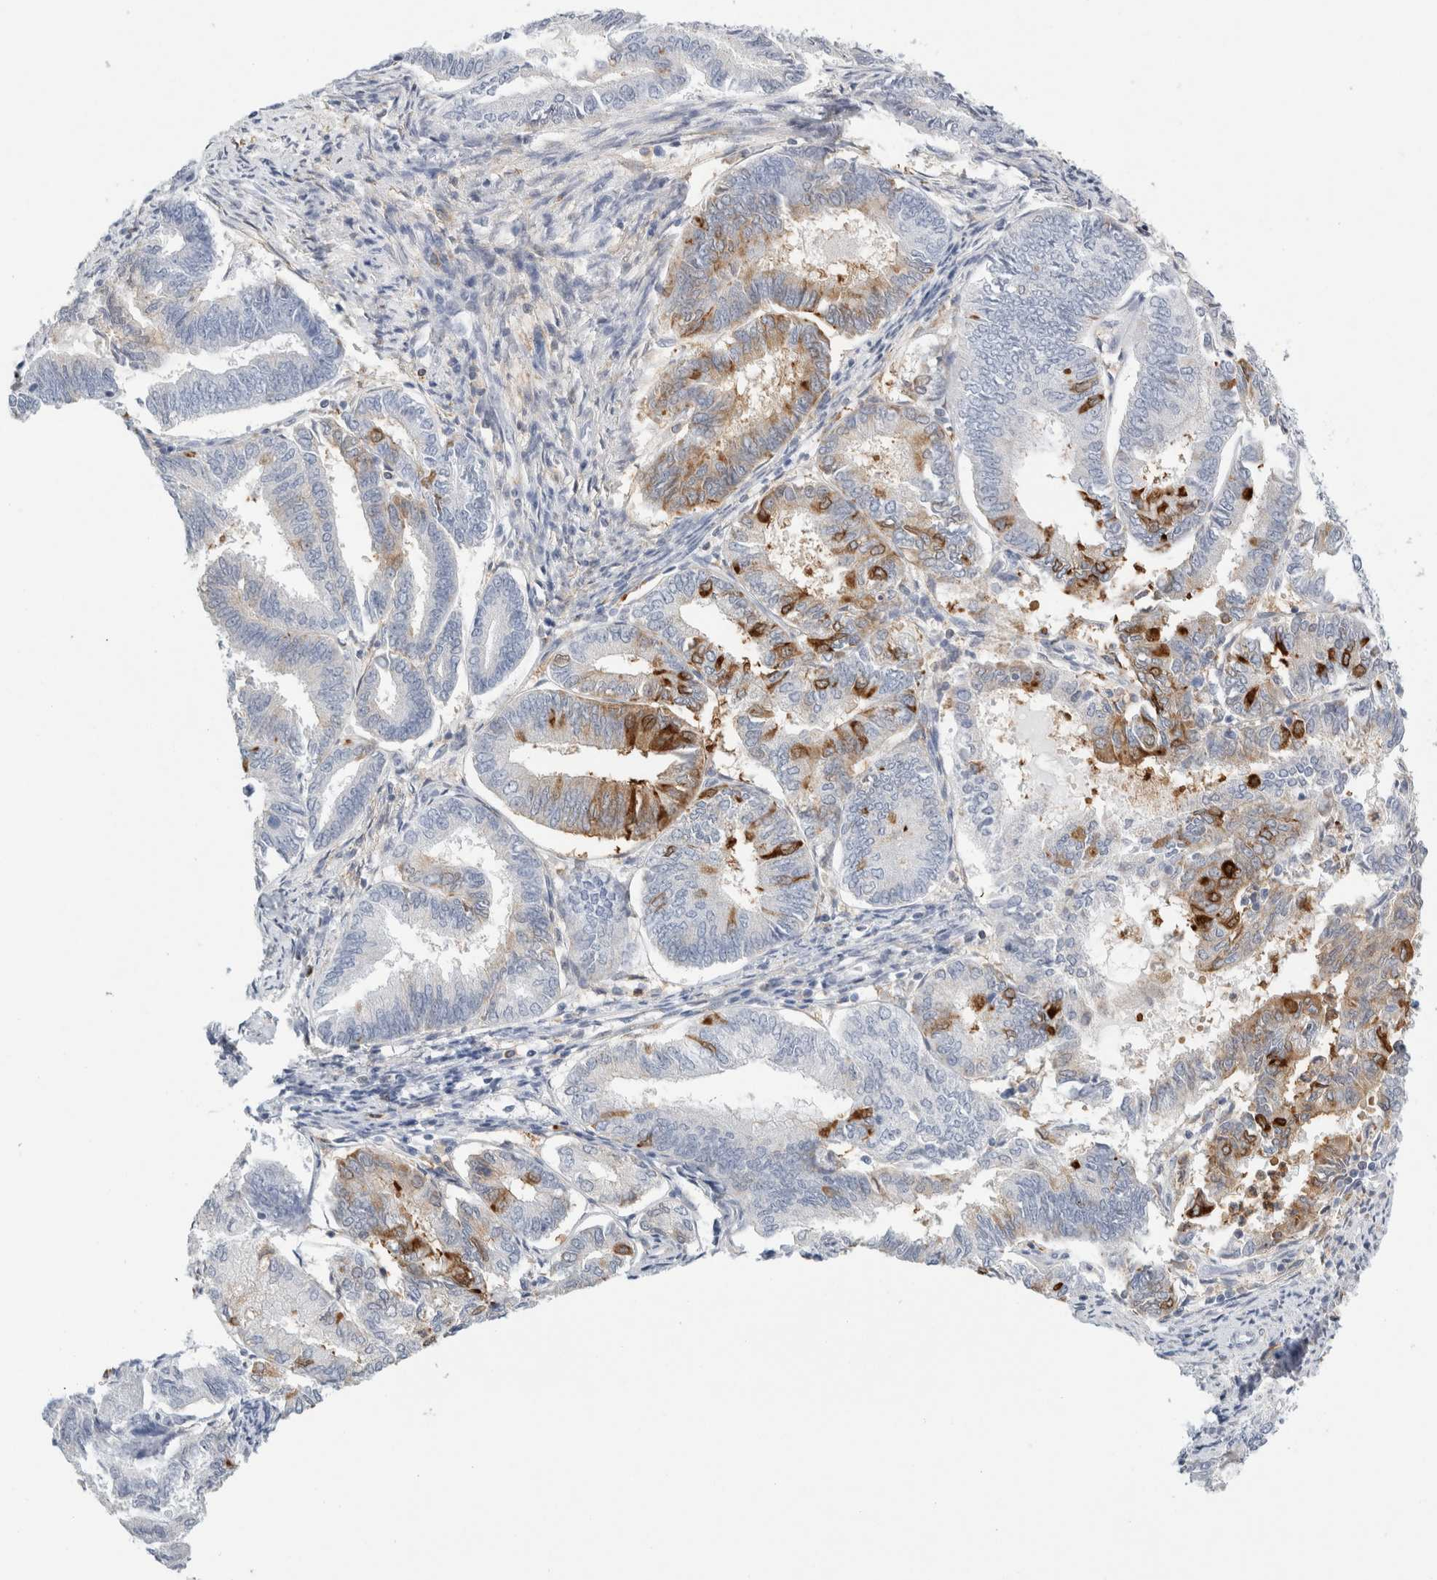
{"staining": {"intensity": "moderate", "quantity": "<25%", "location": "cytoplasmic/membranous"}, "tissue": "endometrial cancer", "cell_type": "Tumor cells", "image_type": "cancer", "snomed": [{"axis": "morphology", "description": "Adenocarcinoma, NOS"}, {"axis": "topography", "description": "Endometrium"}], "caption": "Protein expression analysis of human endometrial adenocarcinoma reveals moderate cytoplasmic/membranous positivity in about <25% of tumor cells.", "gene": "P2RY2", "patient": {"sex": "female", "age": 86}}